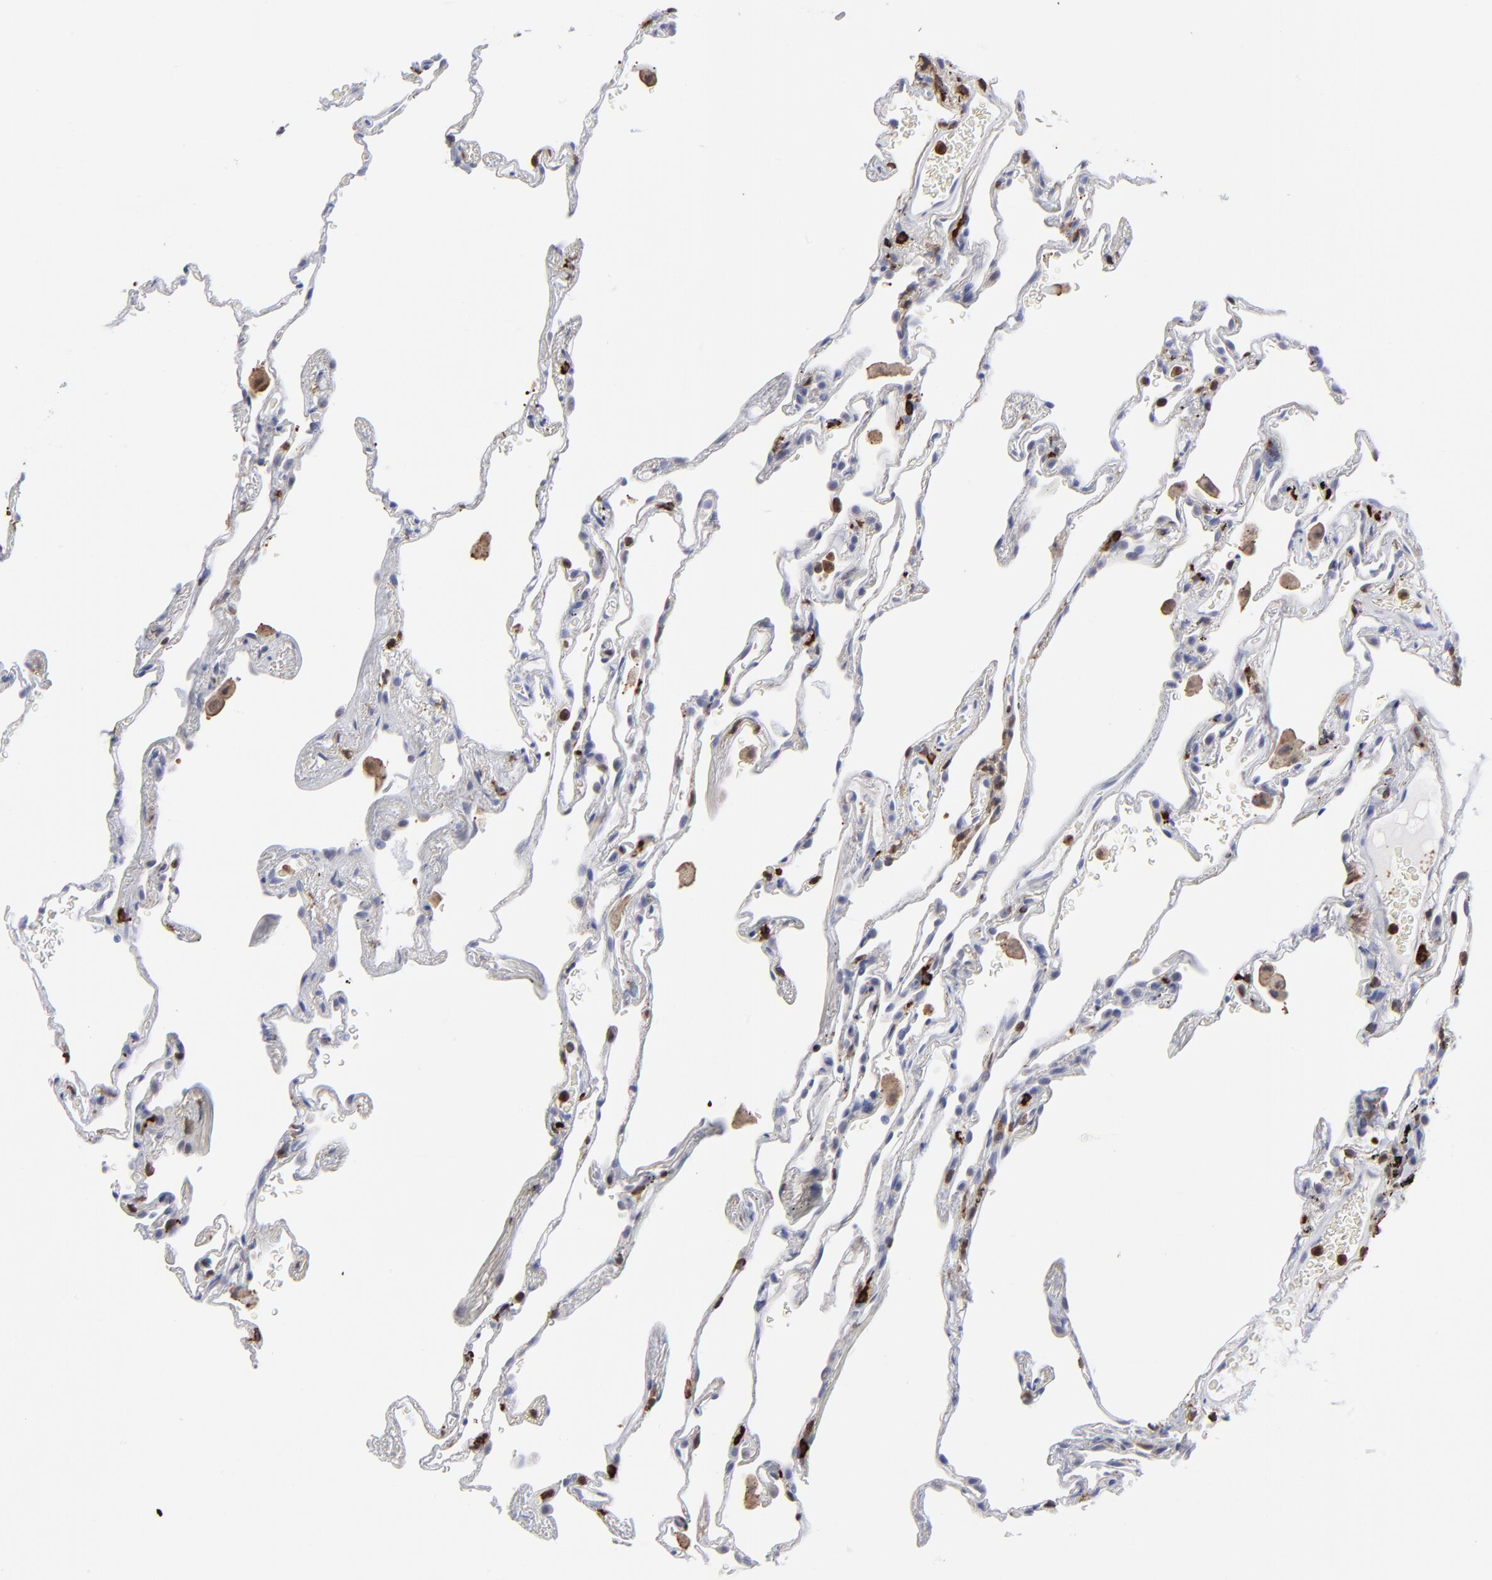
{"staining": {"intensity": "negative", "quantity": "none", "location": "none"}, "tissue": "lung", "cell_type": "Alveolar cells", "image_type": "normal", "snomed": [{"axis": "morphology", "description": "Normal tissue, NOS"}, {"axis": "morphology", "description": "Inflammation, NOS"}, {"axis": "topography", "description": "Lung"}], "caption": "The histopathology image shows no staining of alveolar cells in normal lung.", "gene": "TBXT", "patient": {"sex": "male", "age": 69}}